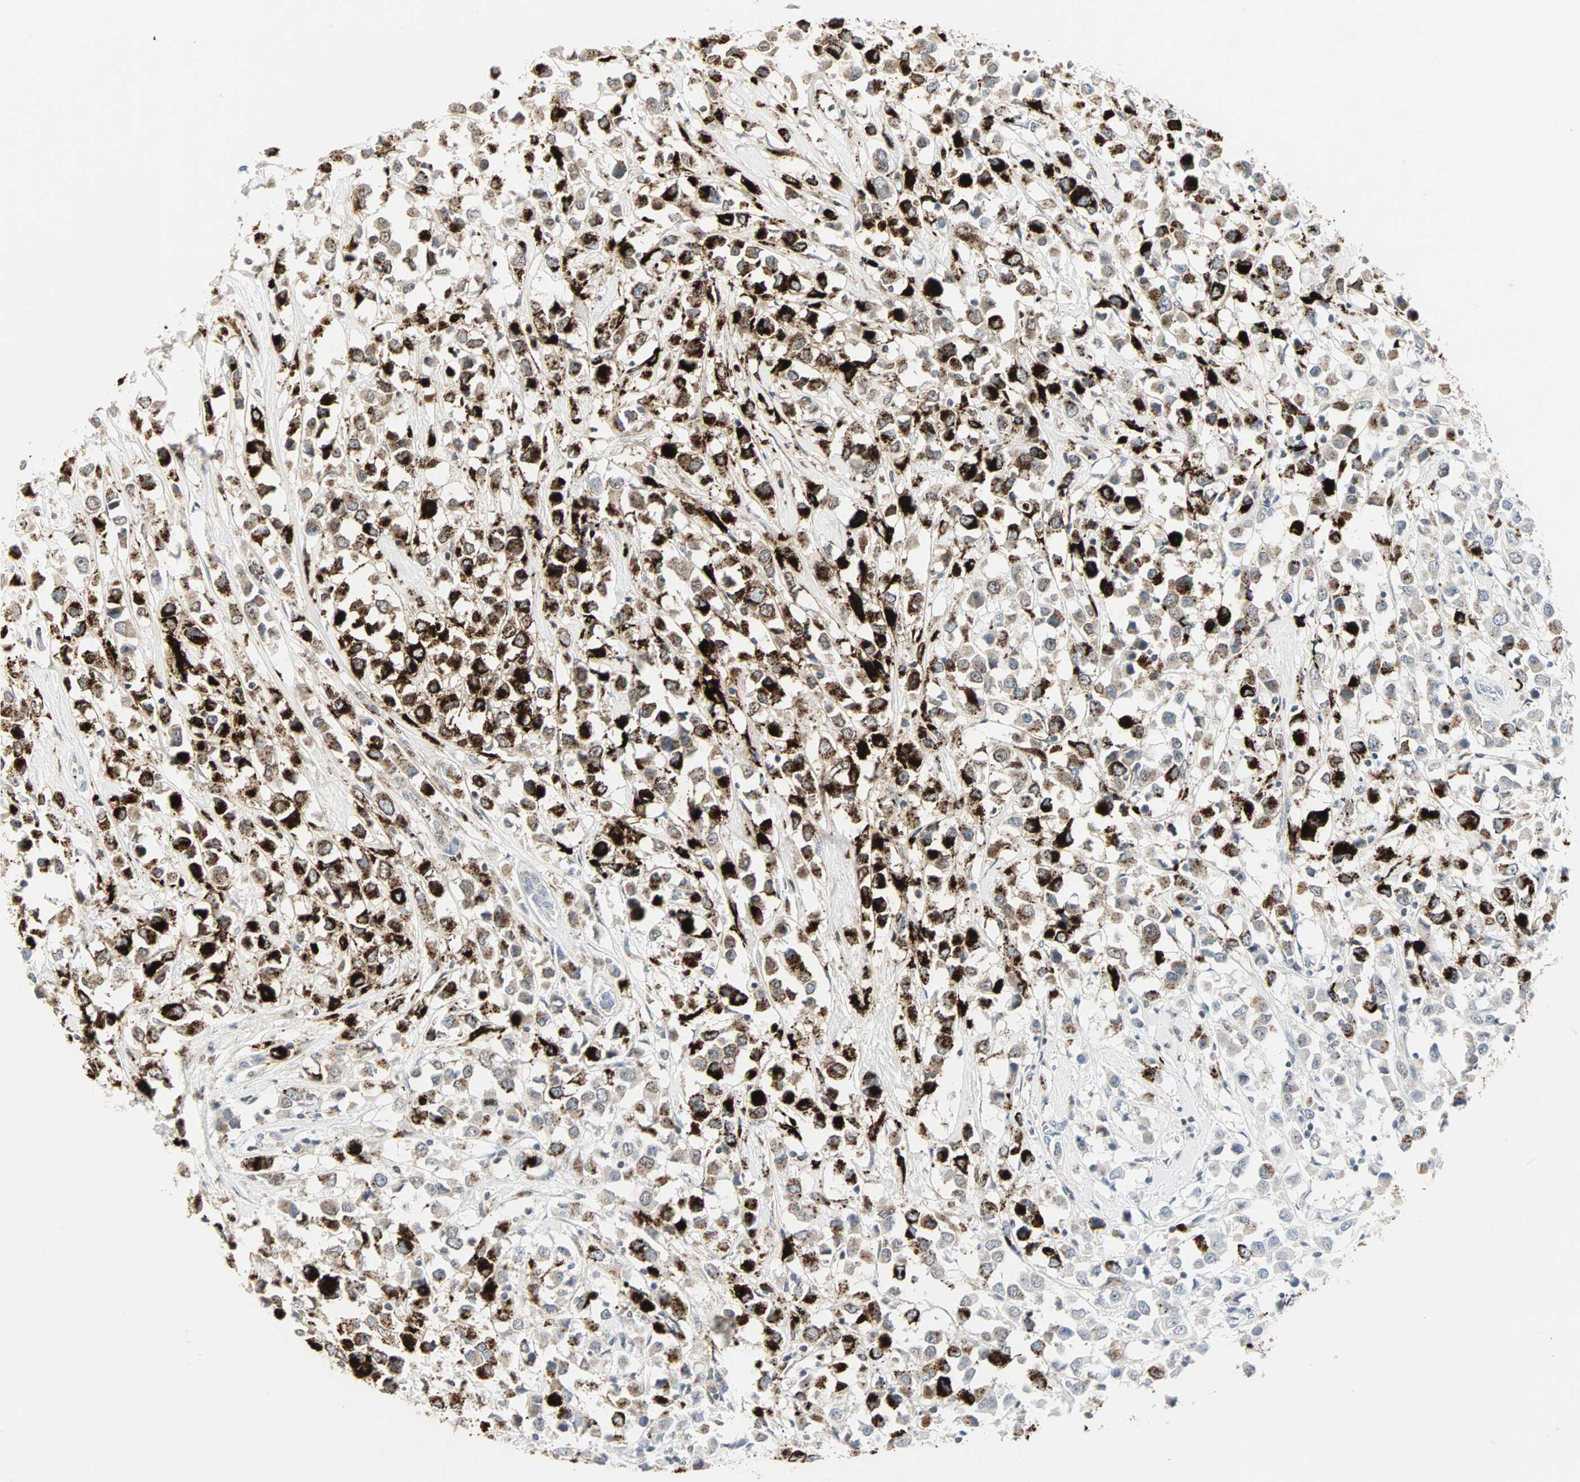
{"staining": {"intensity": "strong", "quantity": ">75%", "location": "cytoplasmic/membranous"}, "tissue": "breast cancer", "cell_type": "Tumor cells", "image_type": "cancer", "snomed": [{"axis": "morphology", "description": "Duct carcinoma"}, {"axis": "topography", "description": "Breast"}], "caption": "This micrograph shows immunohistochemistry (IHC) staining of breast infiltrating ductal carcinoma, with high strong cytoplasmic/membranous staining in about >75% of tumor cells.", "gene": "CEACAM6", "patient": {"sex": "female", "age": 61}}